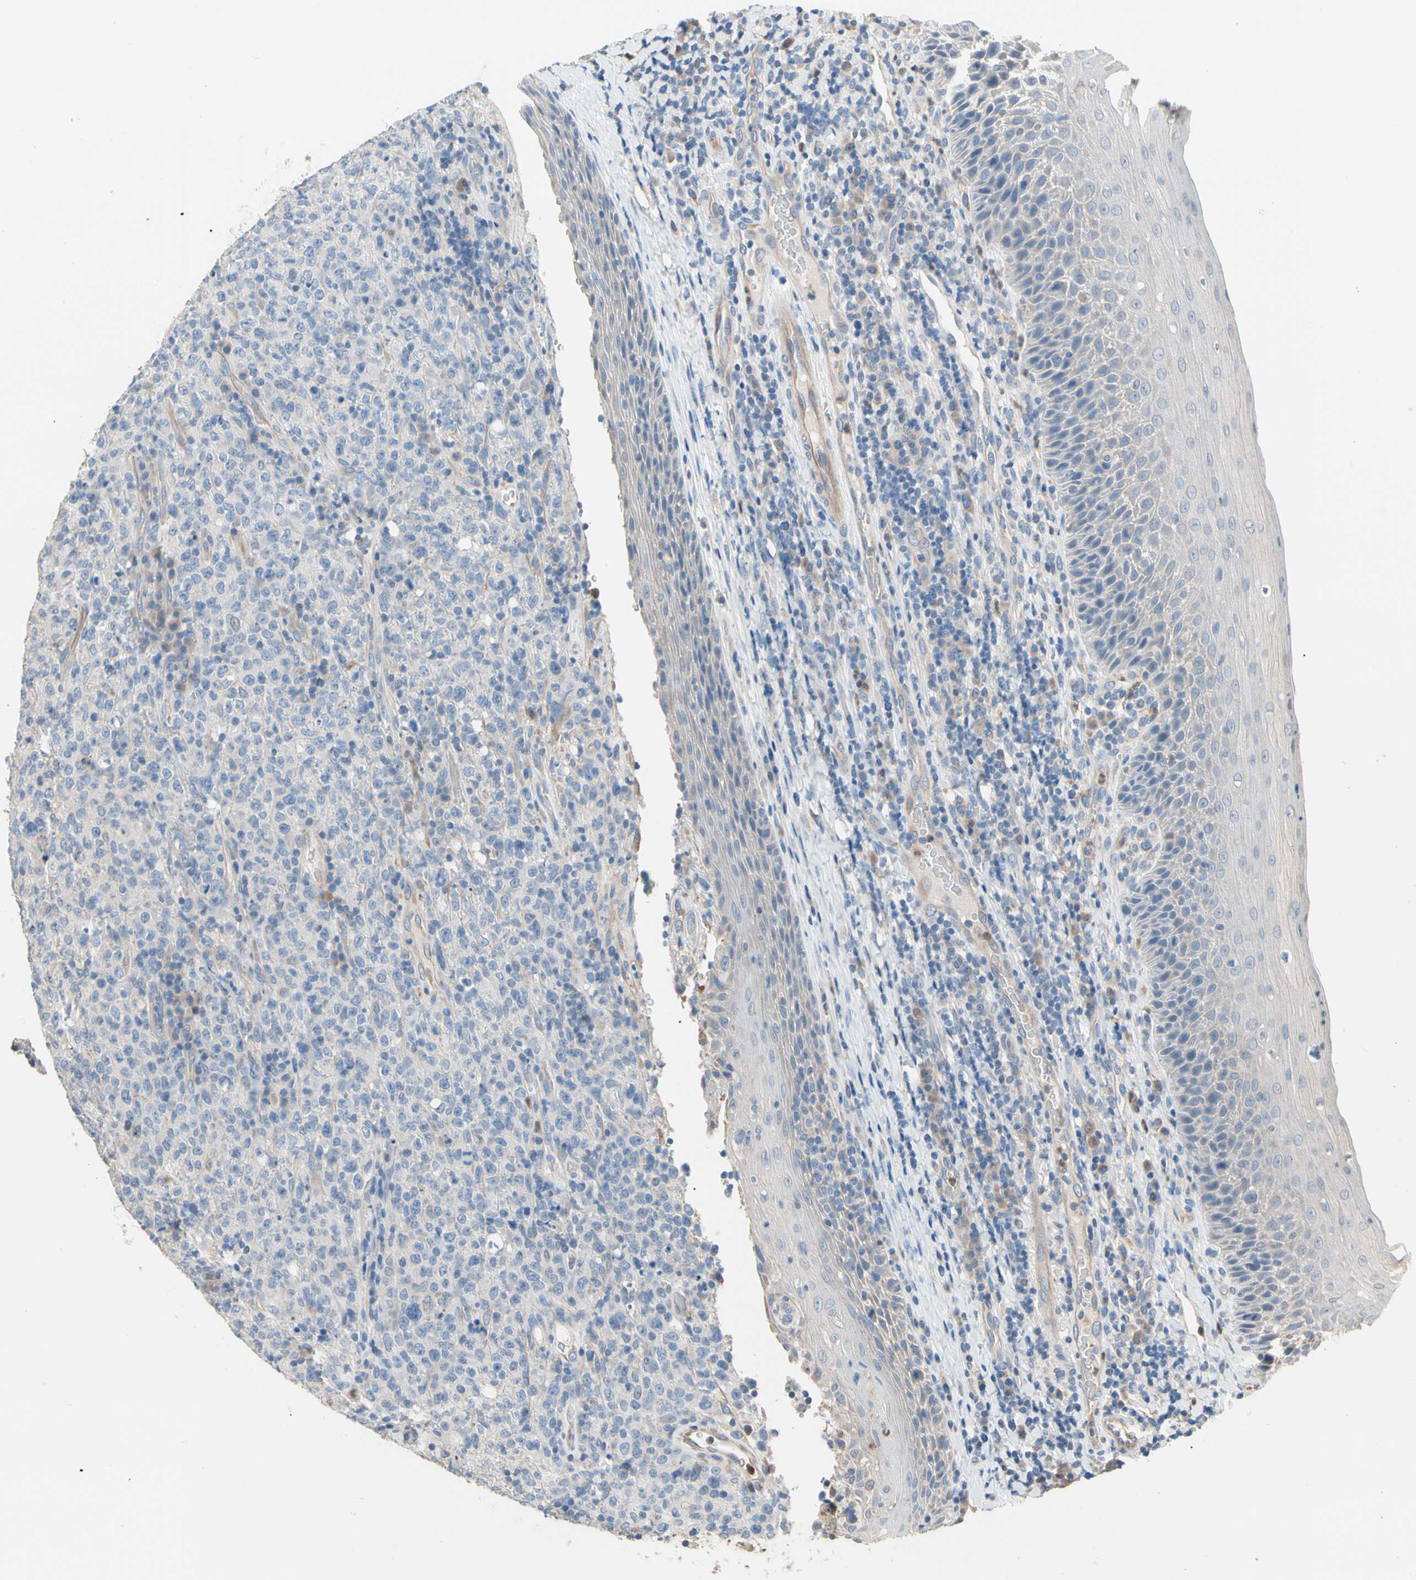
{"staining": {"intensity": "negative", "quantity": "none", "location": "none"}, "tissue": "lymphoma", "cell_type": "Tumor cells", "image_type": "cancer", "snomed": [{"axis": "morphology", "description": "Malignant lymphoma, non-Hodgkin's type, High grade"}, {"axis": "topography", "description": "Tonsil"}], "caption": "The immunohistochemistry histopathology image has no significant staining in tumor cells of high-grade malignant lymphoma, non-Hodgkin's type tissue.", "gene": "BBOX1", "patient": {"sex": "female", "age": 36}}